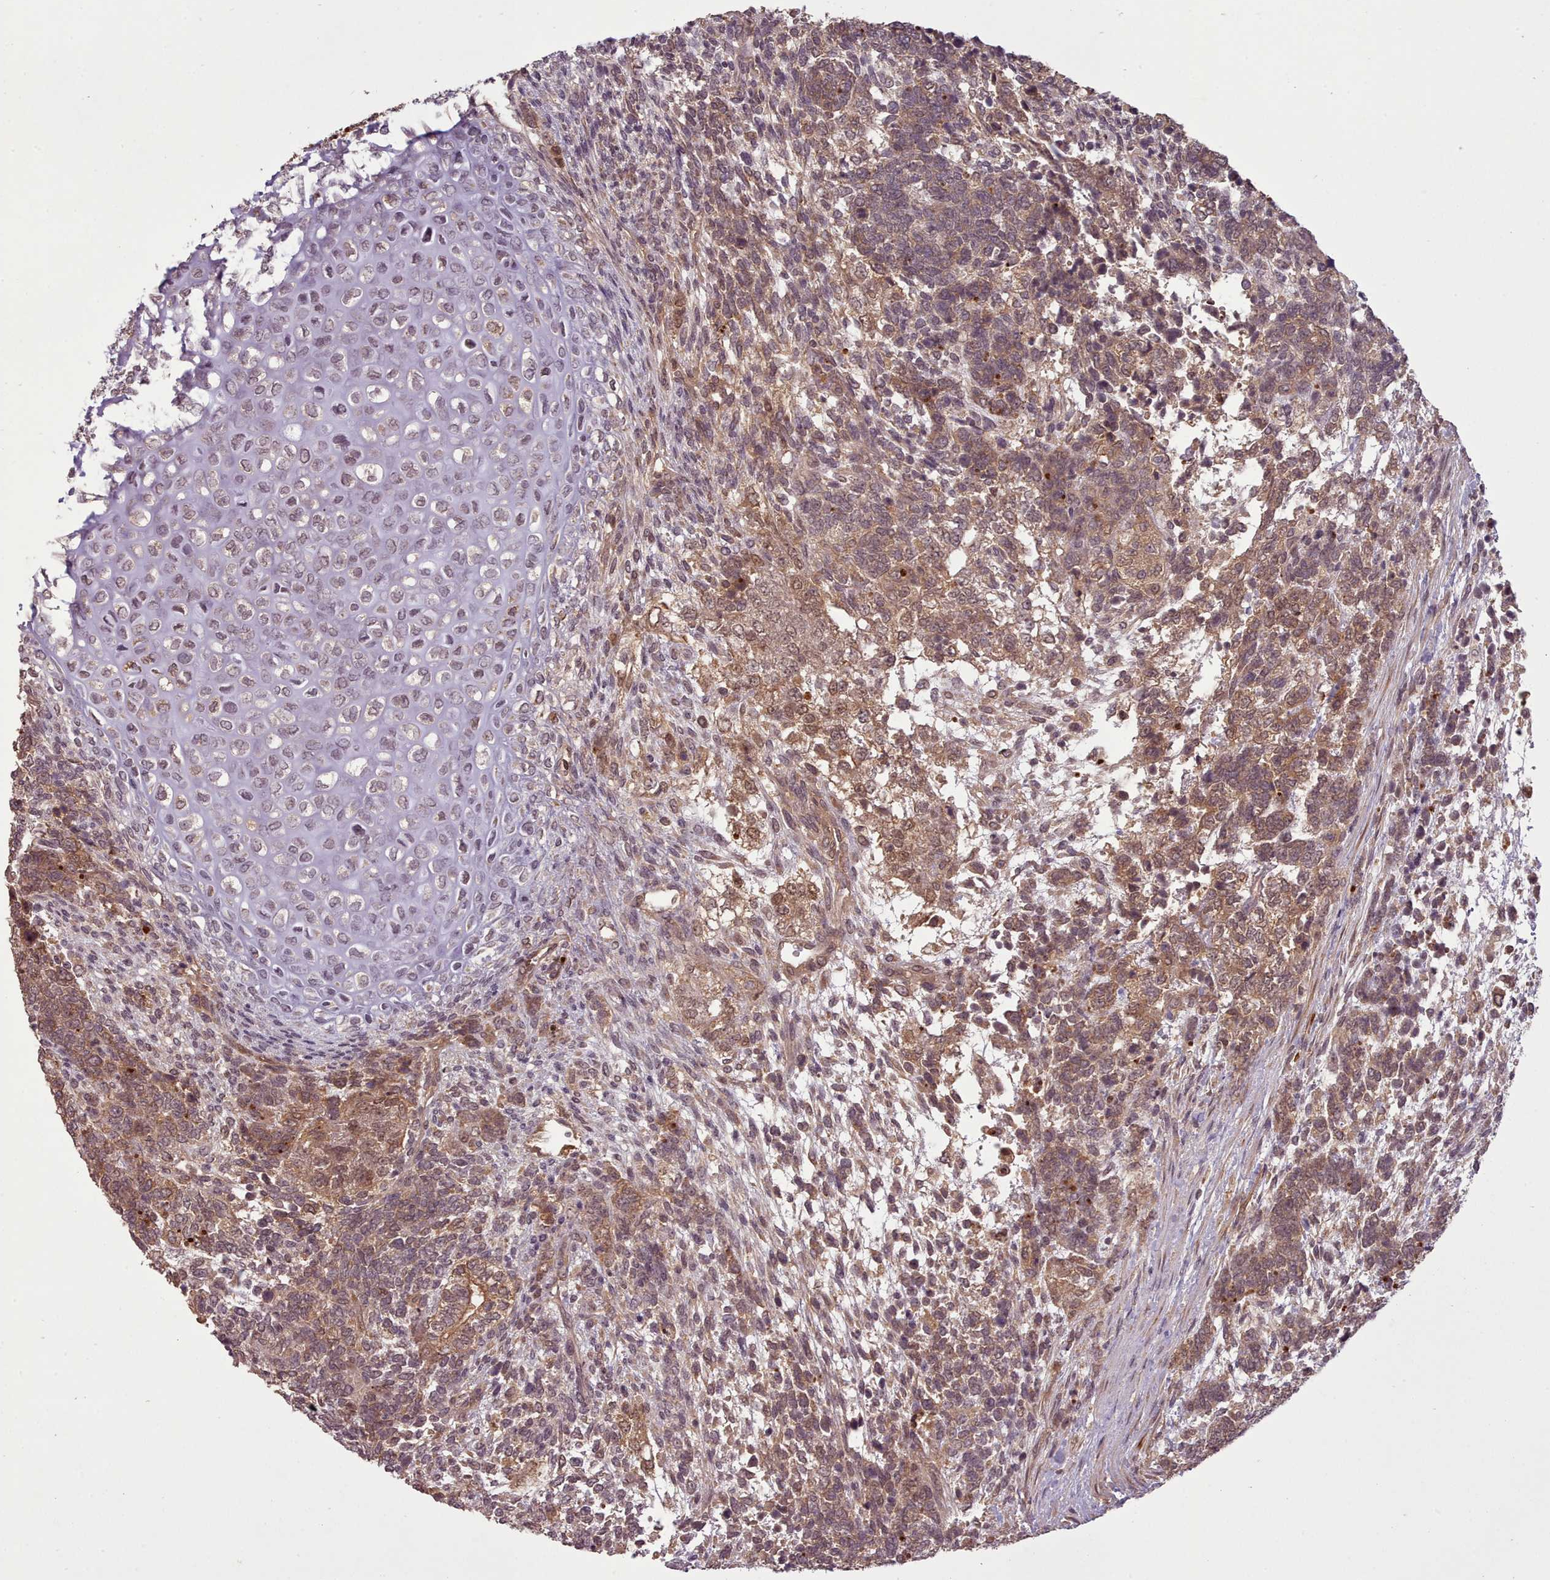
{"staining": {"intensity": "moderate", "quantity": ">75%", "location": "cytoplasmic/membranous,nuclear"}, "tissue": "testis cancer", "cell_type": "Tumor cells", "image_type": "cancer", "snomed": [{"axis": "morphology", "description": "Carcinoma, Embryonal, NOS"}, {"axis": "topography", "description": "Testis"}], "caption": "IHC staining of testis embryonal carcinoma, which displays medium levels of moderate cytoplasmic/membranous and nuclear expression in about >75% of tumor cells indicating moderate cytoplasmic/membranous and nuclear protein positivity. The staining was performed using DAB (brown) for protein detection and nuclei were counterstained in hematoxylin (blue).", "gene": "CDC6", "patient": {"sex": "male", "age": 23}}